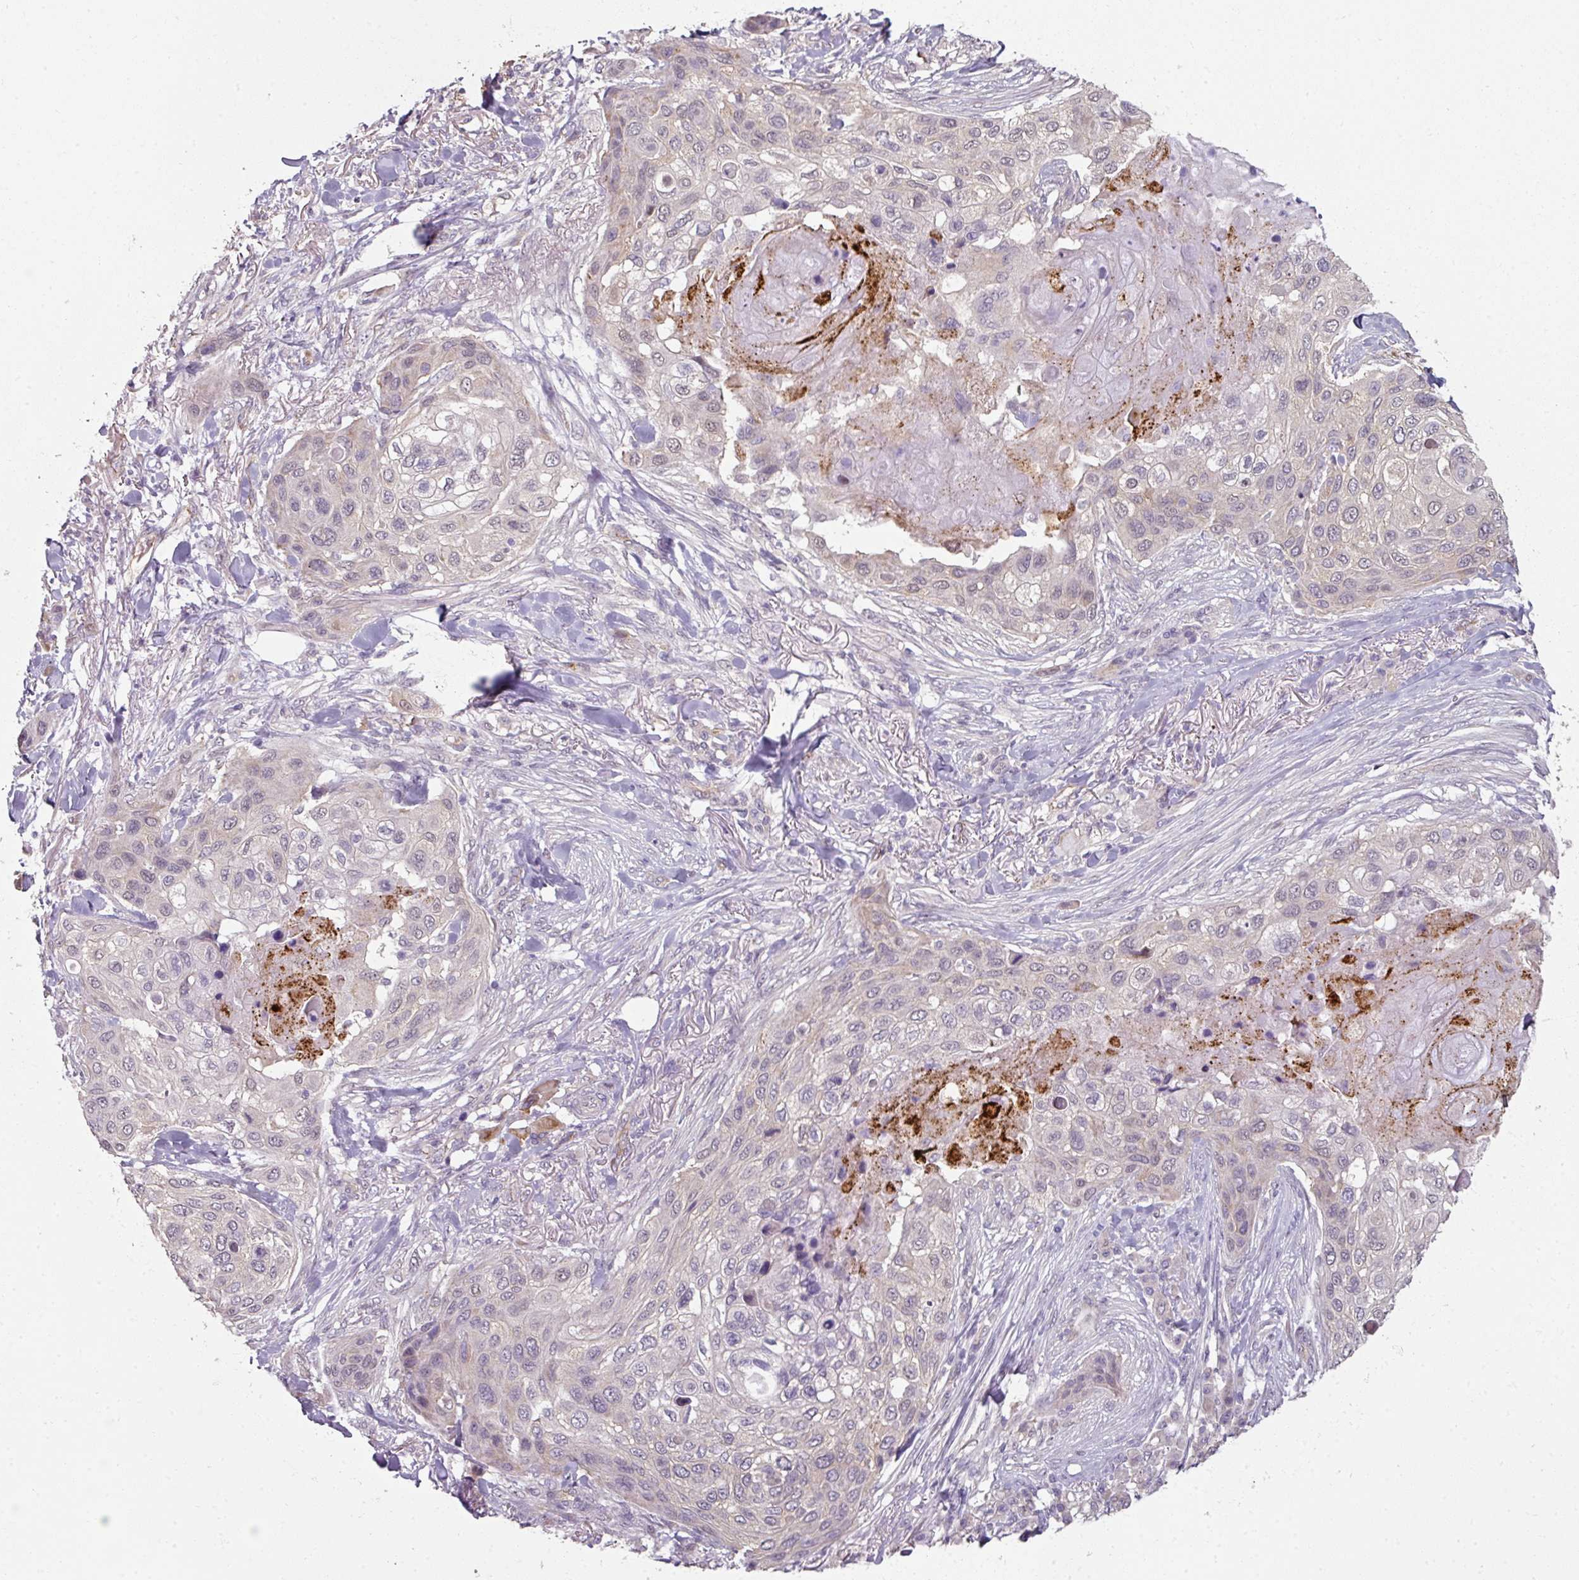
{"staining": {"intensity": "negative", "quantity": "none", "location": "none"}, "tissue": "skin cancer", "cell_type": "Tumor cells", "image_type": "cancer", "snomed": [{"axis": "morphology", "description": "Squamous cell carcinoma, NOS"}, {"axis": "topography", "description": "Skin"}], "caption": "Immunohistochemistry (IHC) image of human skin squamous cell carcinoma stained for a protein (brown), which demonstrates no expression in tumor cells.", "gene": "C19orf33", "patient": {"sex": "female", "age": 87}}